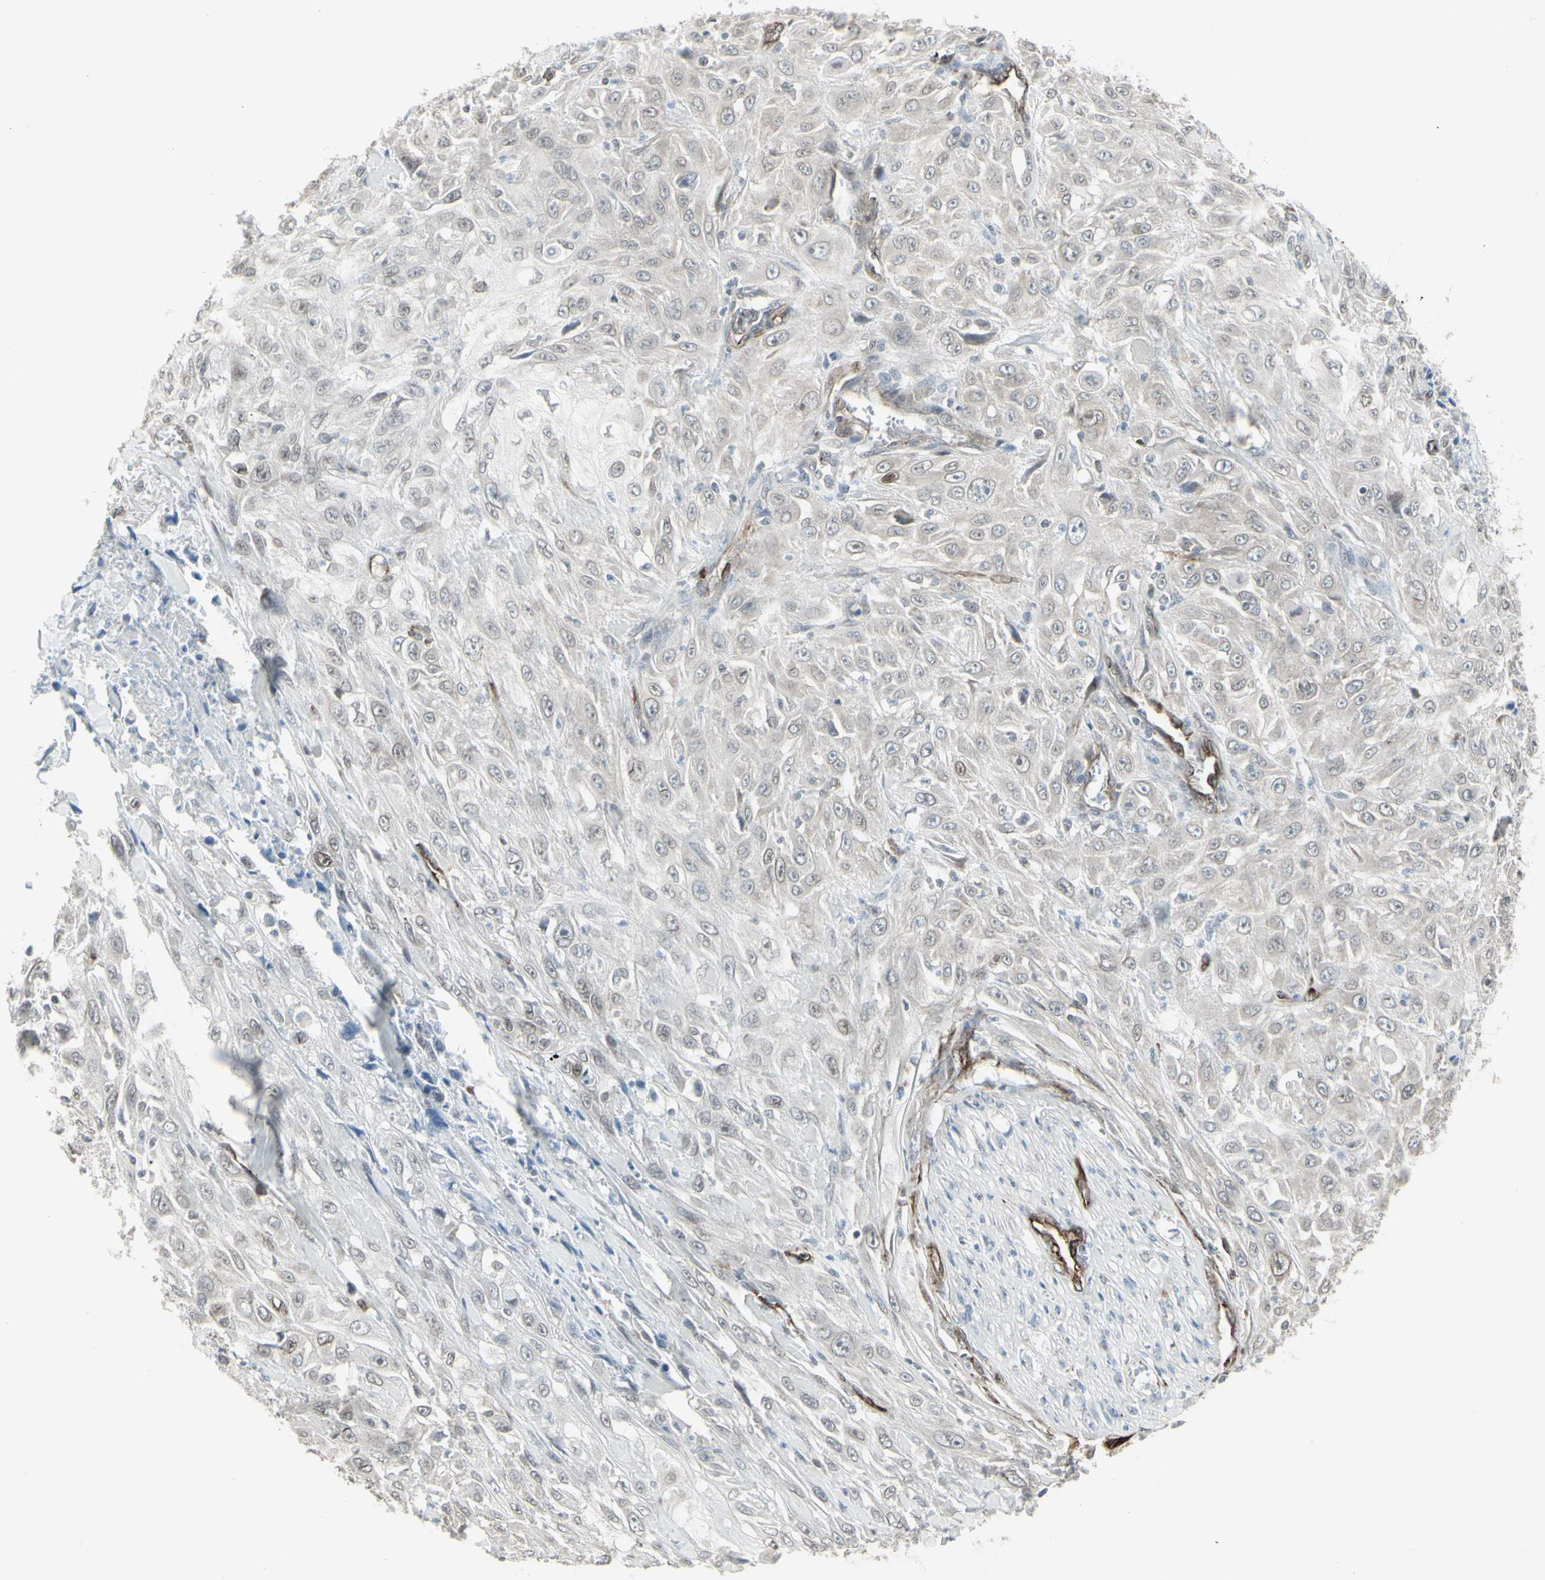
{"staining": {"intensity": "weak", "quantity": "<25%", "location": "cytoplasmic/membranous"}, "tissue": "skin cancer", "cell_type": "Tumor cells", "image_type": "cancer", "snomed": [{"axis": "morphology", "description": "Squamous cell carcinoma, NOS"}, {"axis": "morphology", "description": "Squamous cell carcinoma, metastatic, NOS"}, {"axis": "topography", "description": "Skin"}, {"axis": "topography", "description": "Lymph node"}], "caption": "The histopathology image displays no staining of tumor cells in squamous cell carcinoma (skin). The staining was performed using DAB to visualize the protein expression in brown, while the nuclei were stained in blue with hematoxylin (Magnification: 20x).", "gene": "DTX3L", "patient": {"sex": "male", "age": 75}}